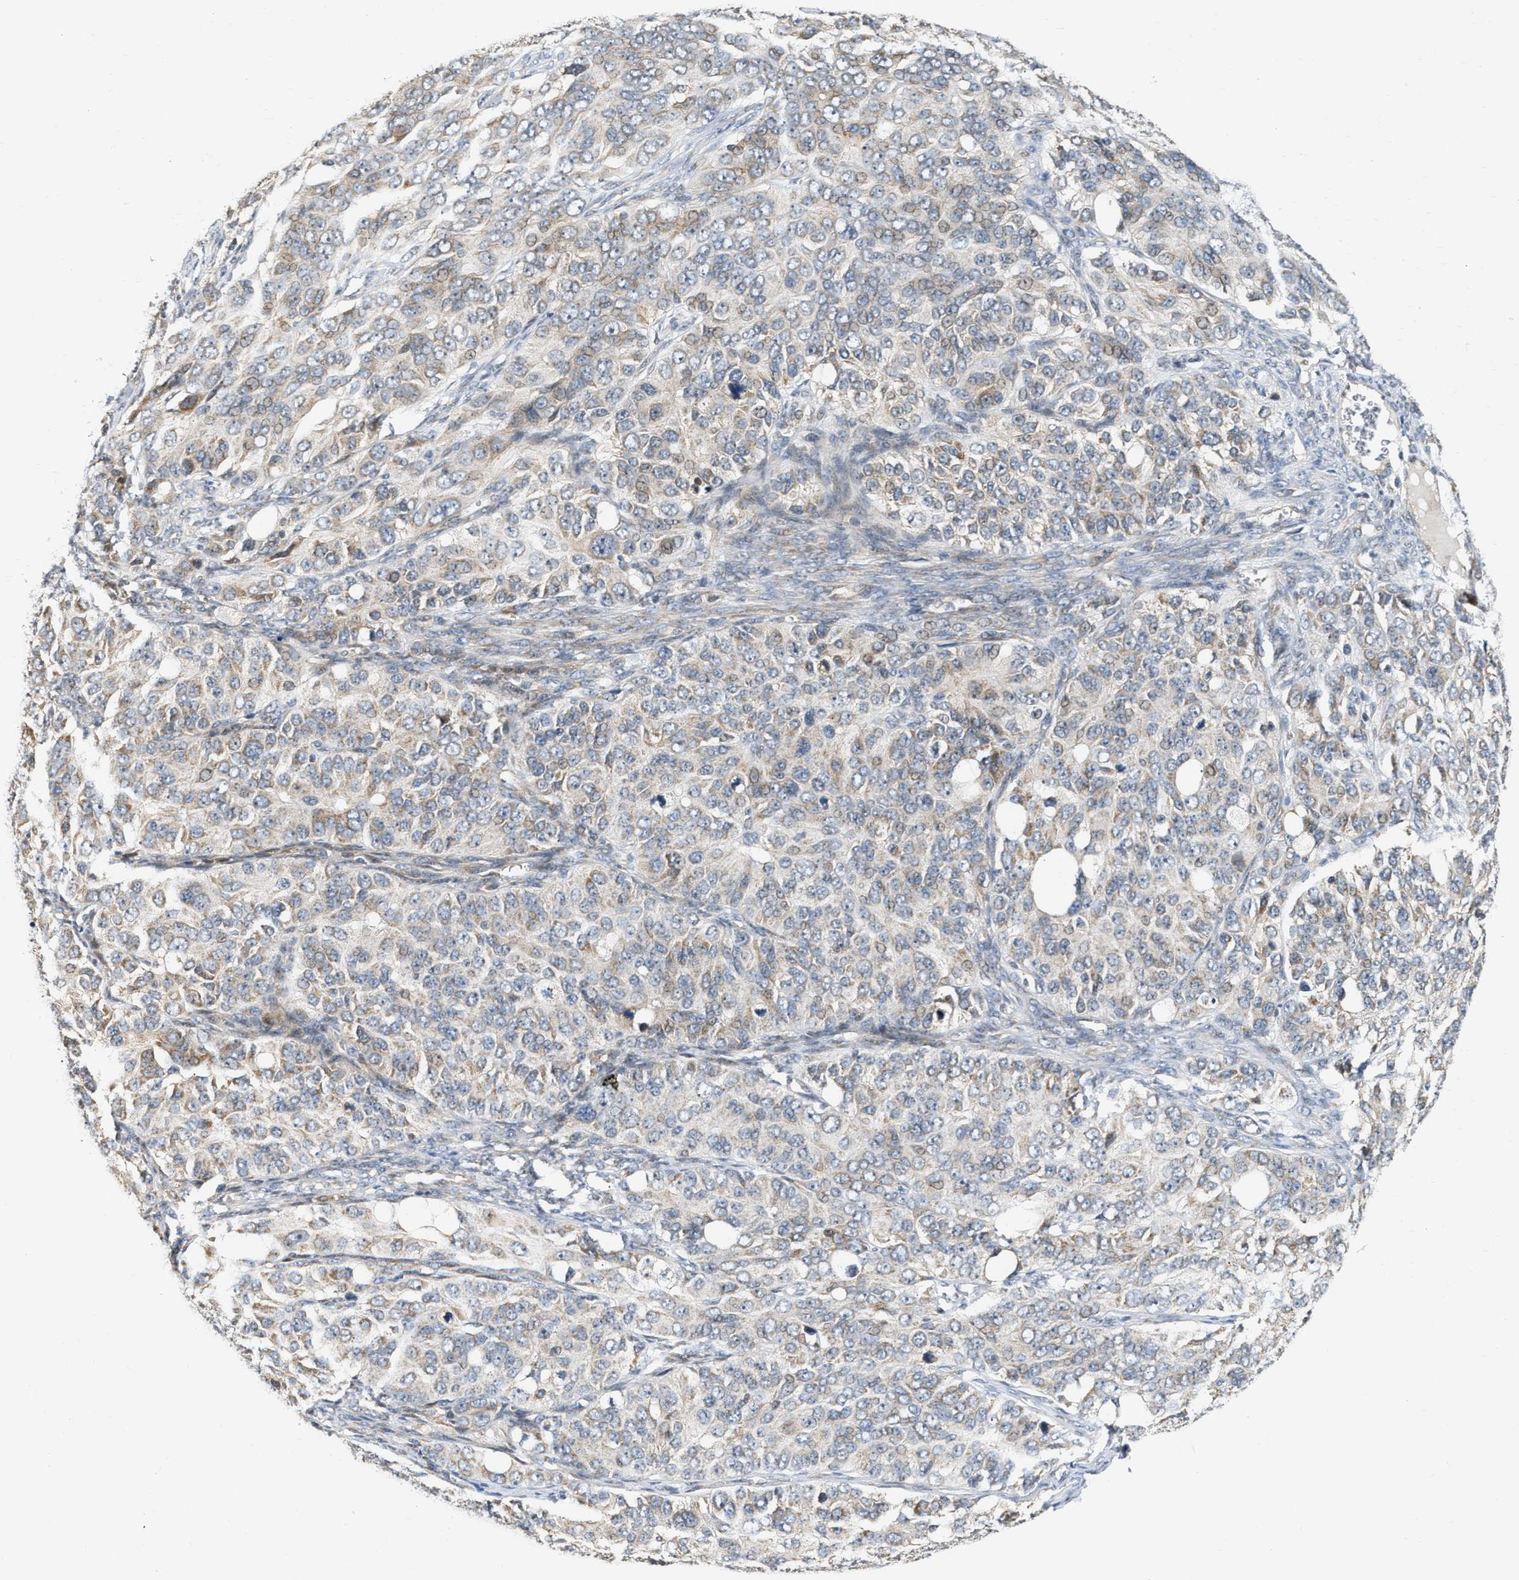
{"staining": {"intensity": "weak", "quantity": "25%-75%", "location": "cytoplasmic/membranous"}, "tissue": "ovarian cancer", "cell_type": "Tumor cells", "image_type": "cancer", "snomed": [{"axis": "morphology", "description": "Carcinoma, endometroid"}, {"axis": "topography", "description": "Ovary"}], "caption": "A low amount of weak cytoplasmic/membranous staining is seen in approximately 25%-75% of tumor cells in ovarian endometroid carcinoma tissue. Using DAB (brown) and hematoxylin (blue) stains, captured at high magnification using brightfield microscopy.", "gene": "DEPTOR", "patient": {"sex": "female", "age": 51}}